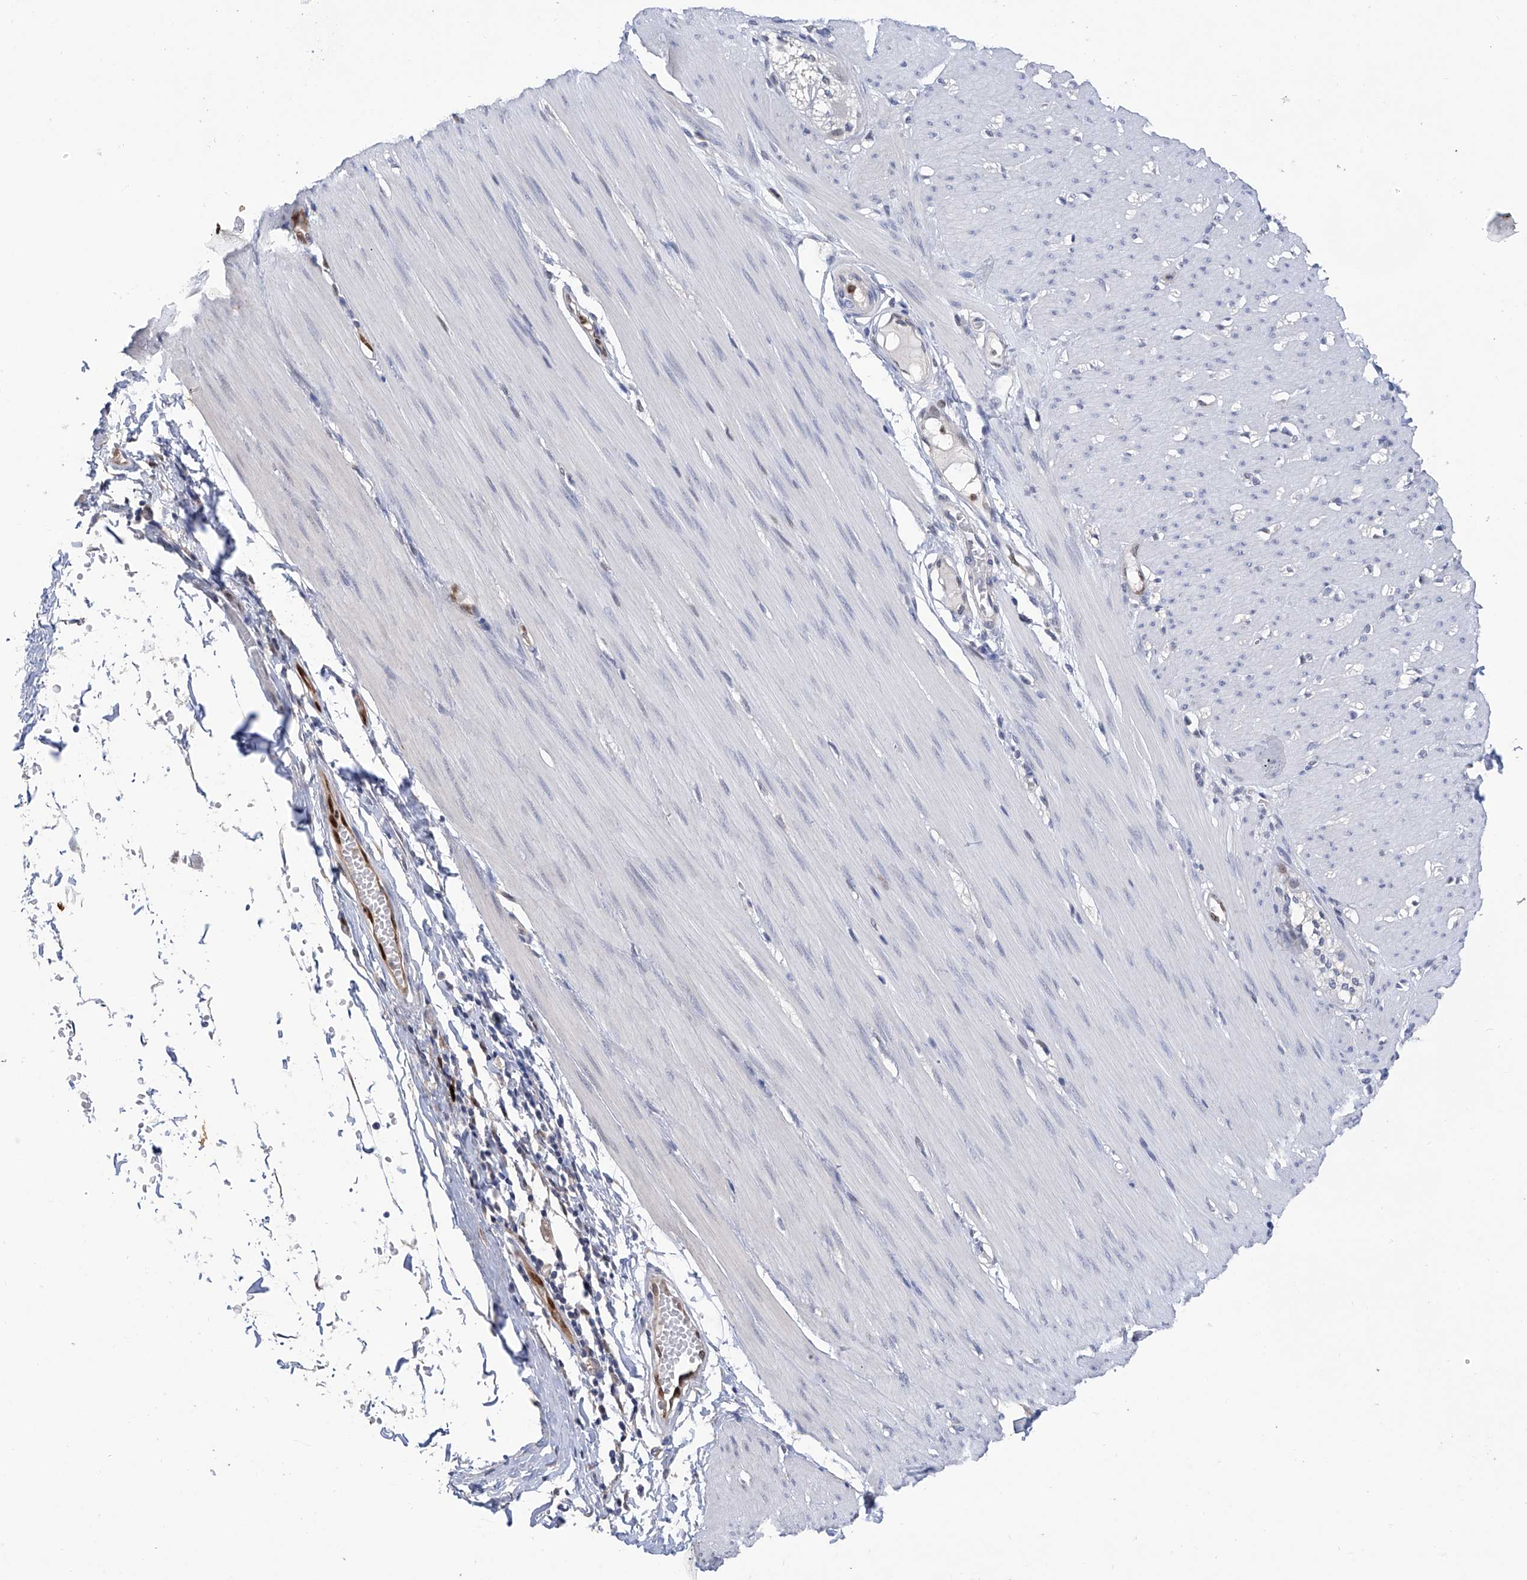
{"staining": {"intensity": "negative", "quantity": "none", "location": "none"}, "tissue": "smooth muscle", "cell_type": "Smooth muscle cells", "image_type": "normal", "snomed": [{"axis": "morphology", "description": "Normal tissue, NOS"}, {"axis": "morphology", "description": "Adenocarcinoma, NOS"}, {"axis": "topography", "description": "Colon"}, {"axis": "topography", "description": "Peripheral nerve tissue"}], "caption": "IHC image of unremarkable smooth muscle: smooth muscle stained with DAB (3,3'-diaminobenzidine) shows no significant protein expression in smooth muscle cells. (DAB IHC with hematoxylin counter stain).", "gene": "PHF20", "patient": {"sex": "male", "age": 14}}